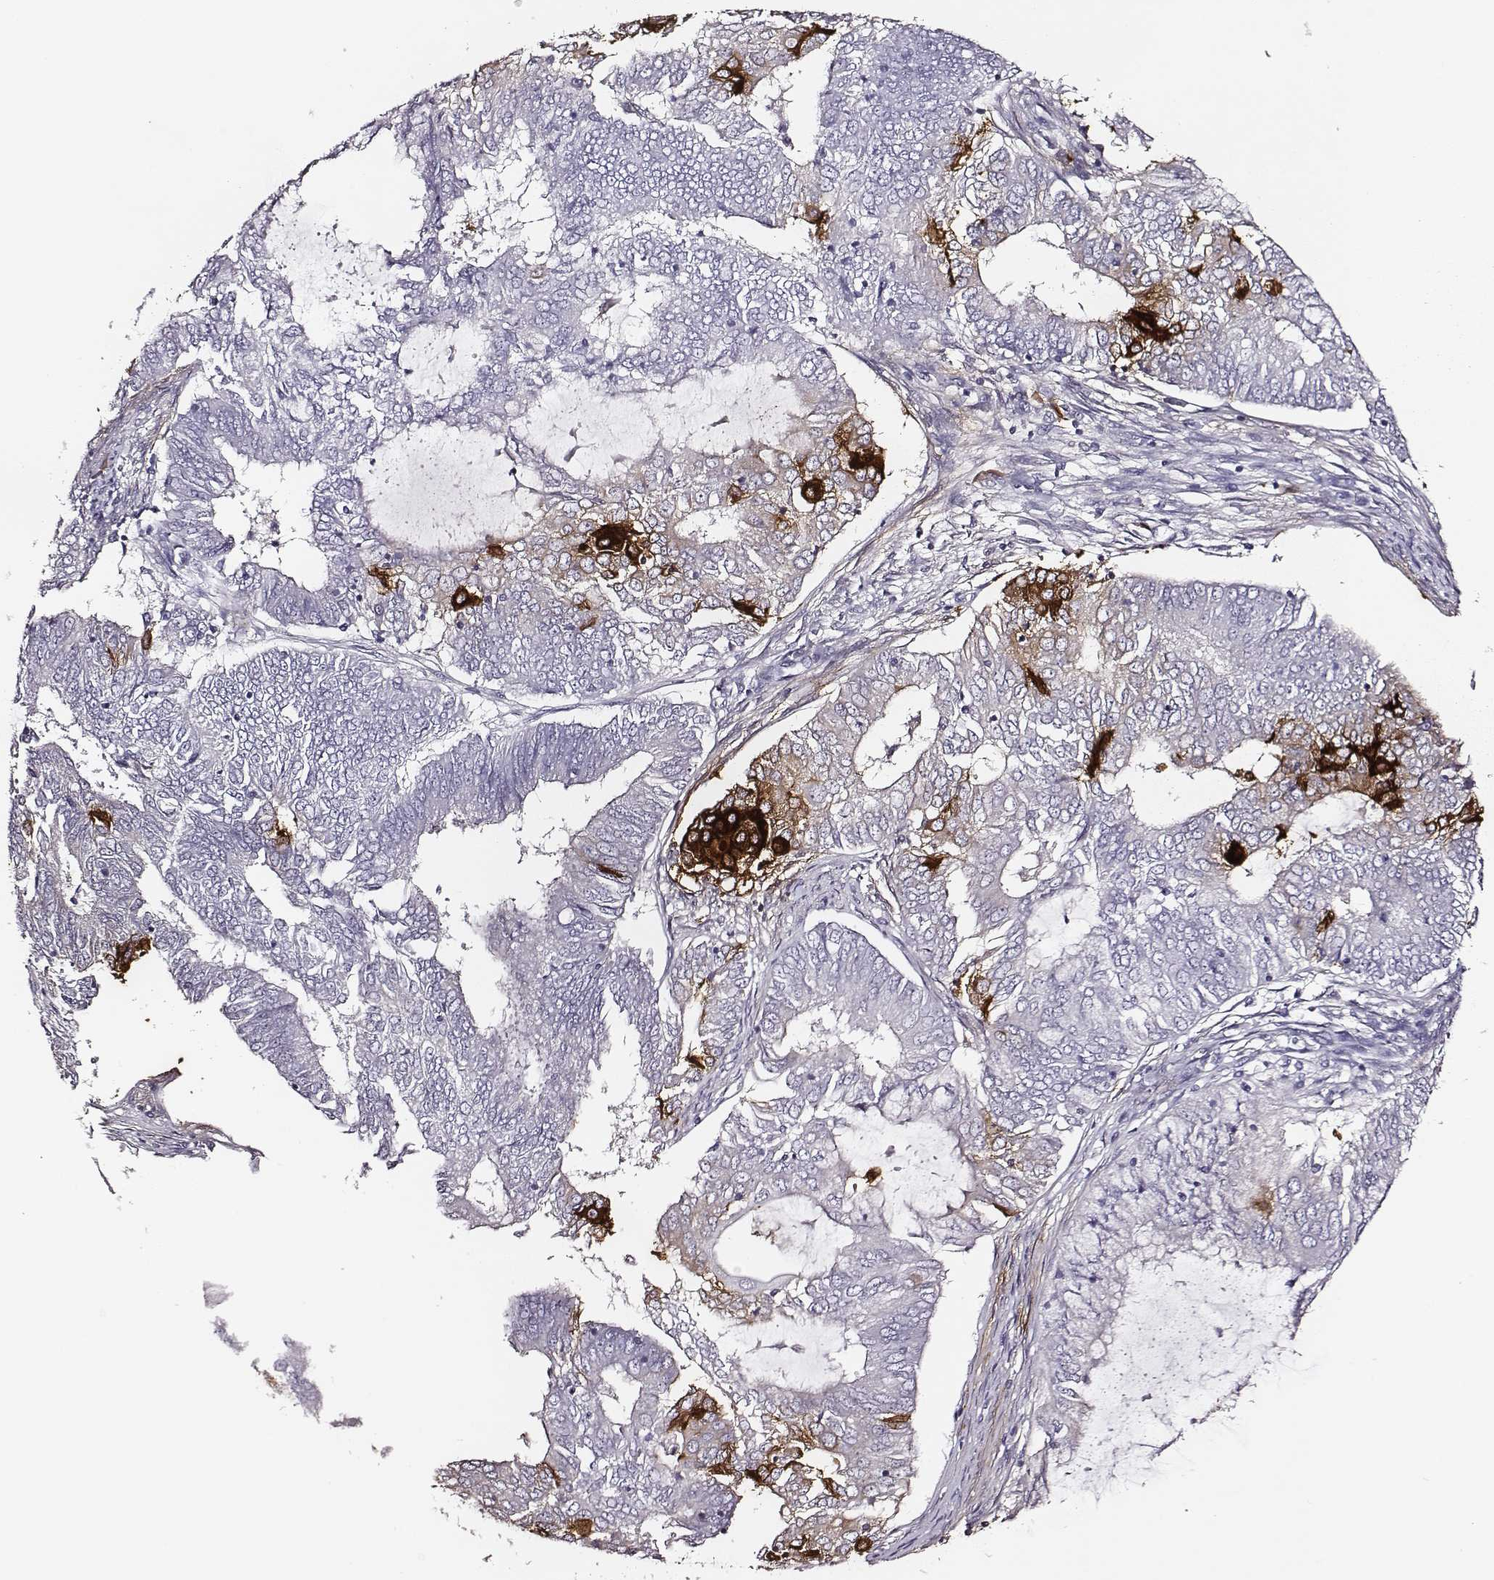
{"staining": {"intensity": "negative", "quantity": "none", "location": "none"}, "tissue": "endometrial cancer", "cell_type": "Tumor cells", "image_type": "cancer", "snomed": [{"axis": "morphology", "description": "Adenocarcinoma, NOS"}, {"axis": "topography", "description": "Endometrium"}], "caption": "IHC of endometrial cancer exhibits no expression in tumor cells.", "gene": "DPEP1", "patient": {"sex": "female", "age": 62}}